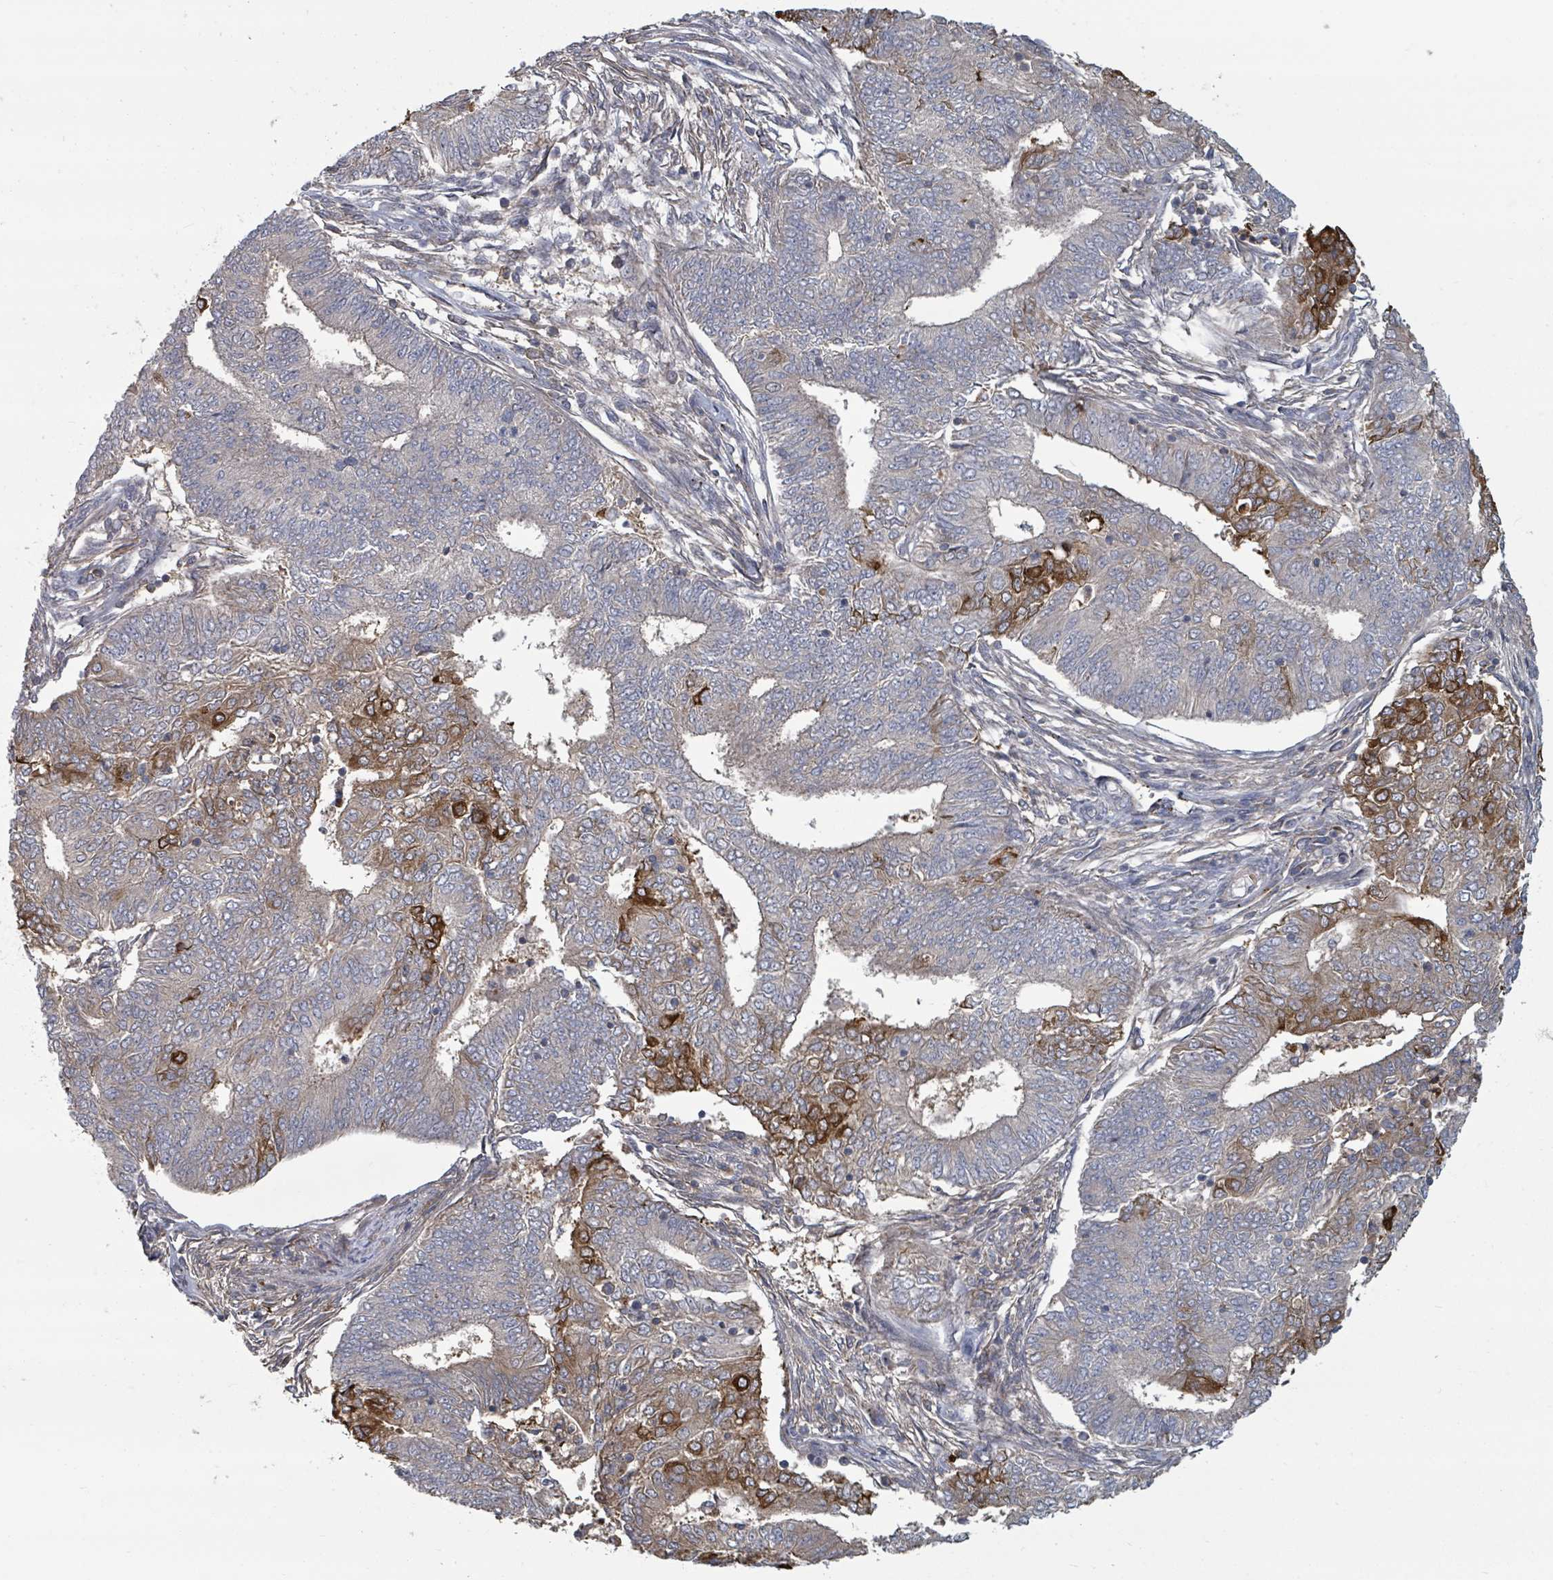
{"staining": {"intensity": "strong", "quantity": "<25%", "location": "cytoplasmic/membranous"}, "tissue": "endometrial cancer", "cell_type": "Tumor cells", "image_type": "cancer", "snomed": [{"axis": "morphology", "description": "Adenocarcinoma, NOS"}, {"axis": "topography", "description": "Endometrium"}], "caption": "Immunohistochemistry image of endometrial cancer stained for a protein (brown), which exhibits medium levels of strong cytoplasmic/membranous staining in about <25% of tumor cells.", "gene": "GABBR1", "patient": {"sex": "female", "age": 62}}